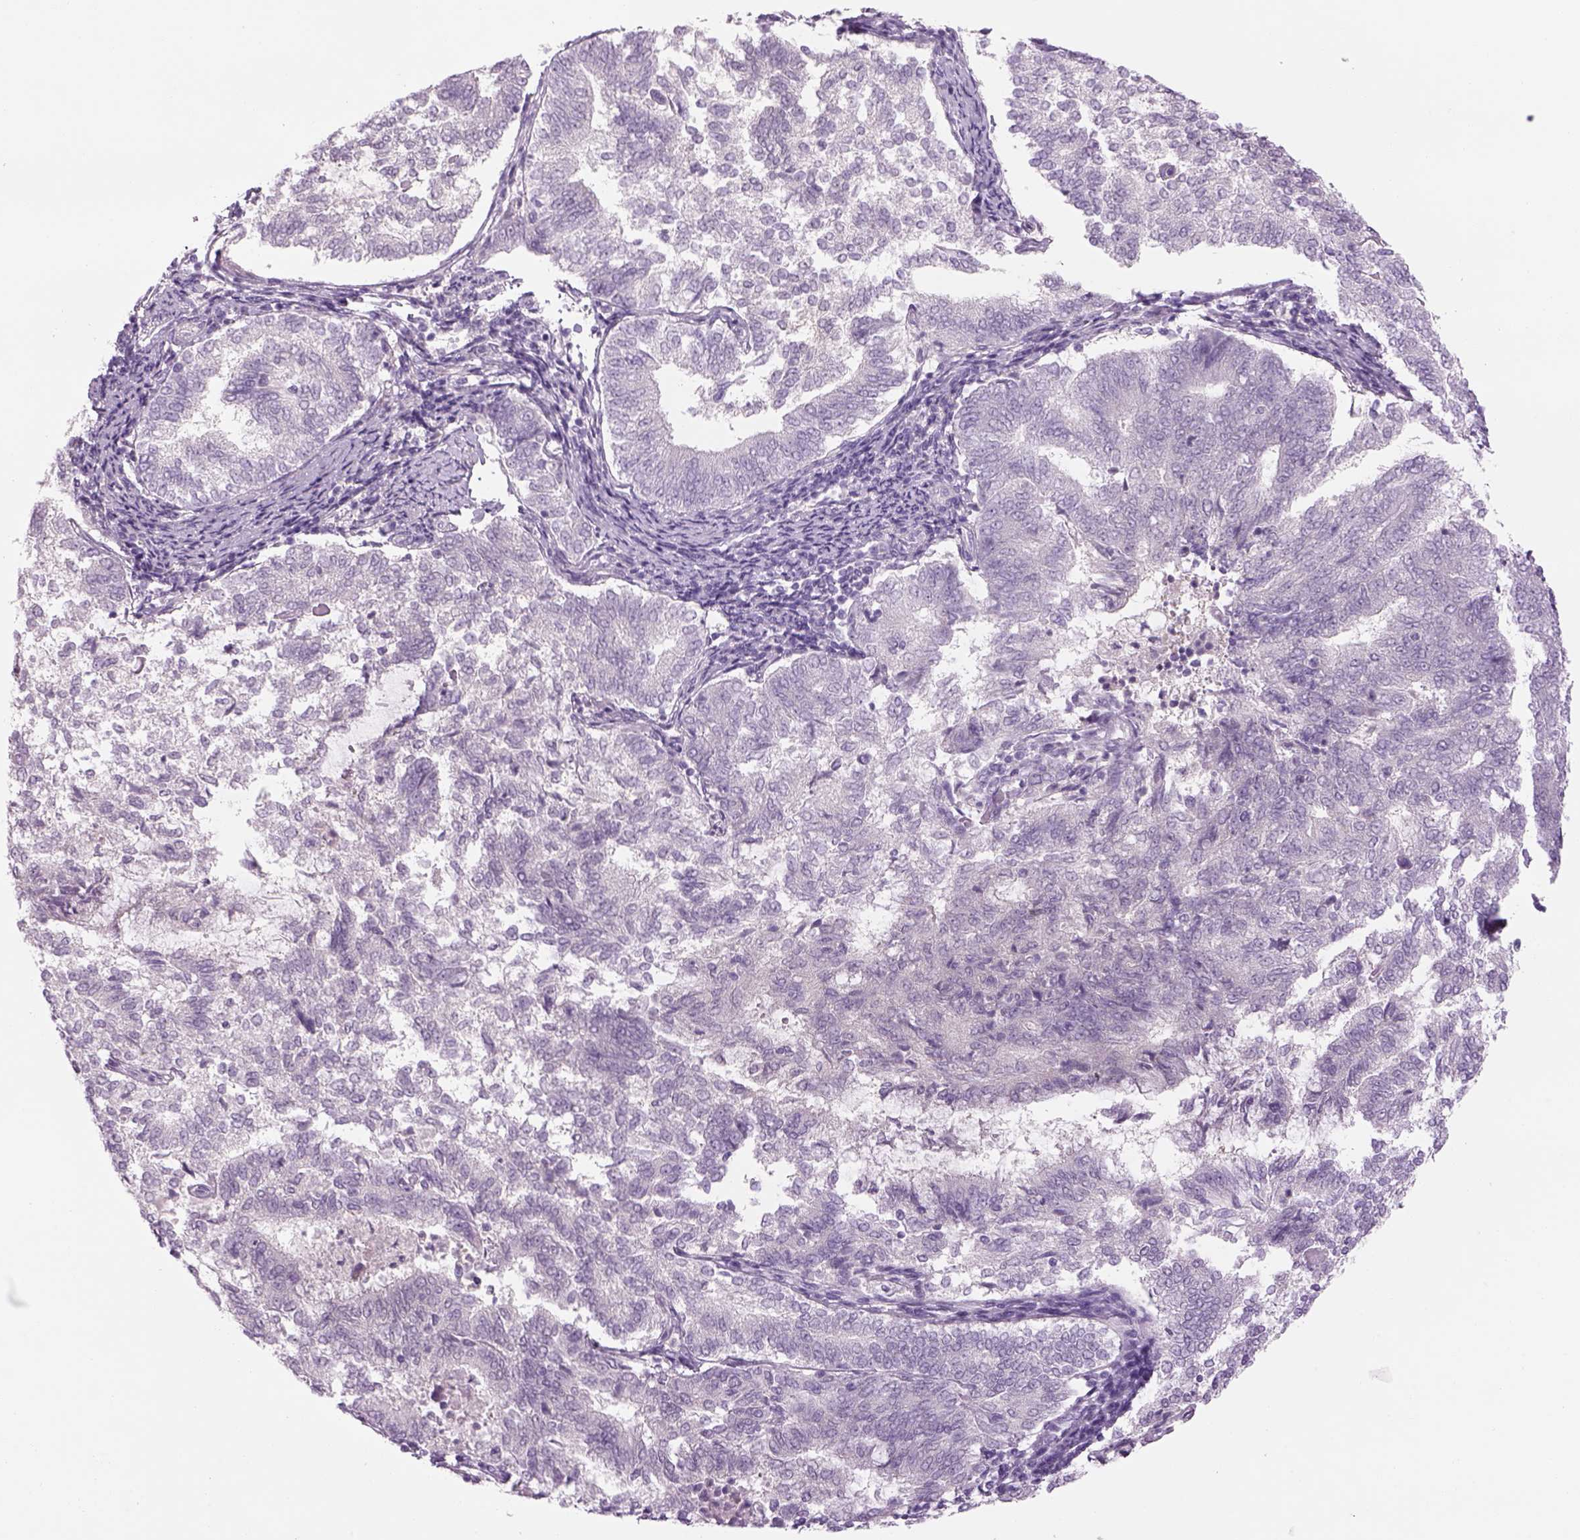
{"staining": {"intensity": "negative", "quantity": "none", "location": "none"}, "tissue": "endometrial cancer", "cell_type": "Tumor cells", "image_type": "cancer", "snomed": [{"axis": "morphology", "description": "Adenocarcinoma, NOS"}, {"axis": "topography", "description": "Endometrium"}], "caption": "An IHC histopathology image of endometrial cancer (adenocarcinoma) is shown. There is no staining in tumor cells of endometrial cancer (adenocarcinoma). The staining is performed using DAB brown chromogen with nuclei counter-stained in using hematoxylin.", "gene": "MDH1B", "patient": {"sex": "female", "age": 65}}